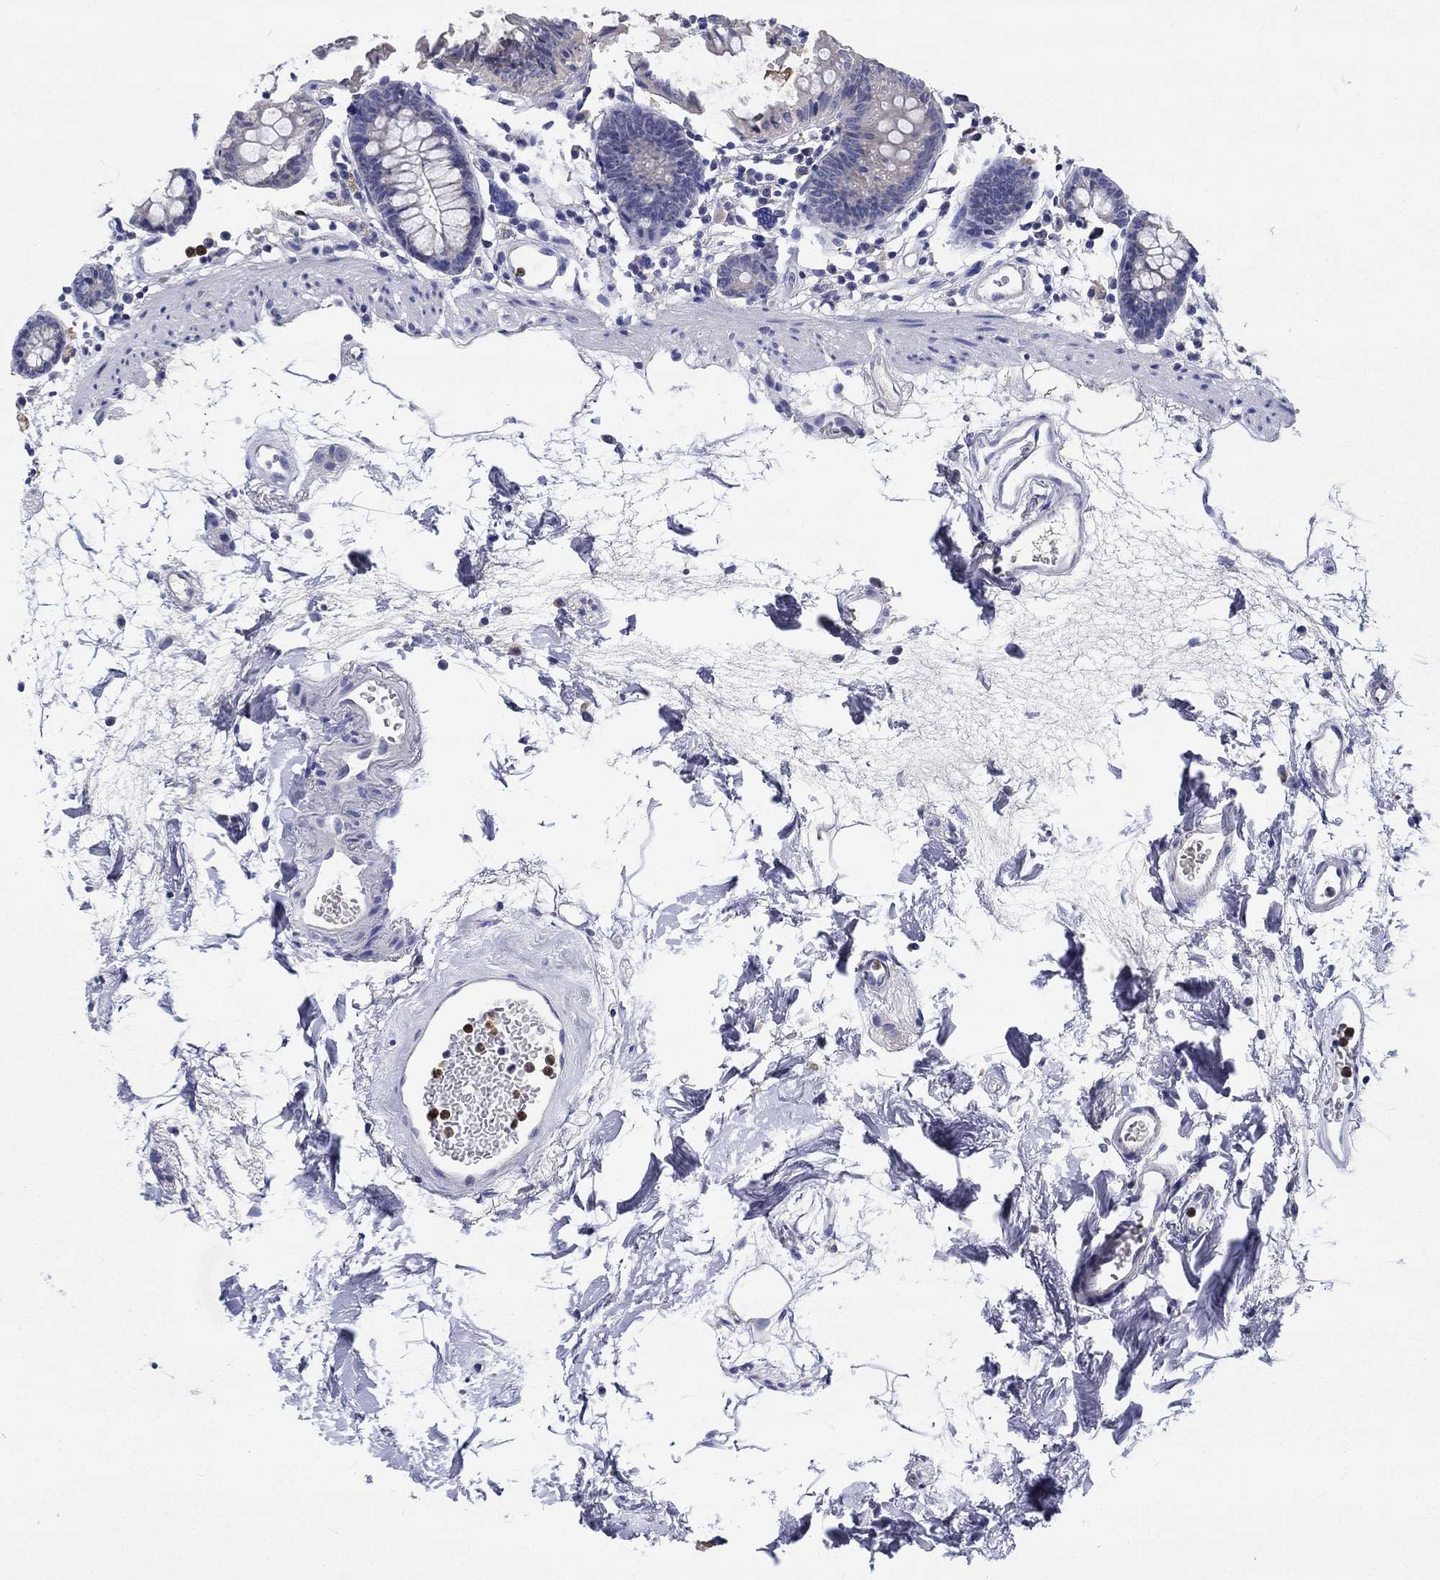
{"staining": {"intensity": "negative", "quantity": "none", "location": "none"}, "tissue": "colon", "cell_type": "Endothelial cells", "image_type": "normal", "snomed": [{"axis": "morphology", "description": "Normal tissue, NOS"}, {"axis": "topography", "description": "Colon"}], "caption": "DAB (3,3'-diaminobenzidine) immunohistochemical staining of unremarkable human colon displays no significant positivity in endothelial cells.", "gene": "CHIT1", "patient": {"sex": "female", "age": 84}}